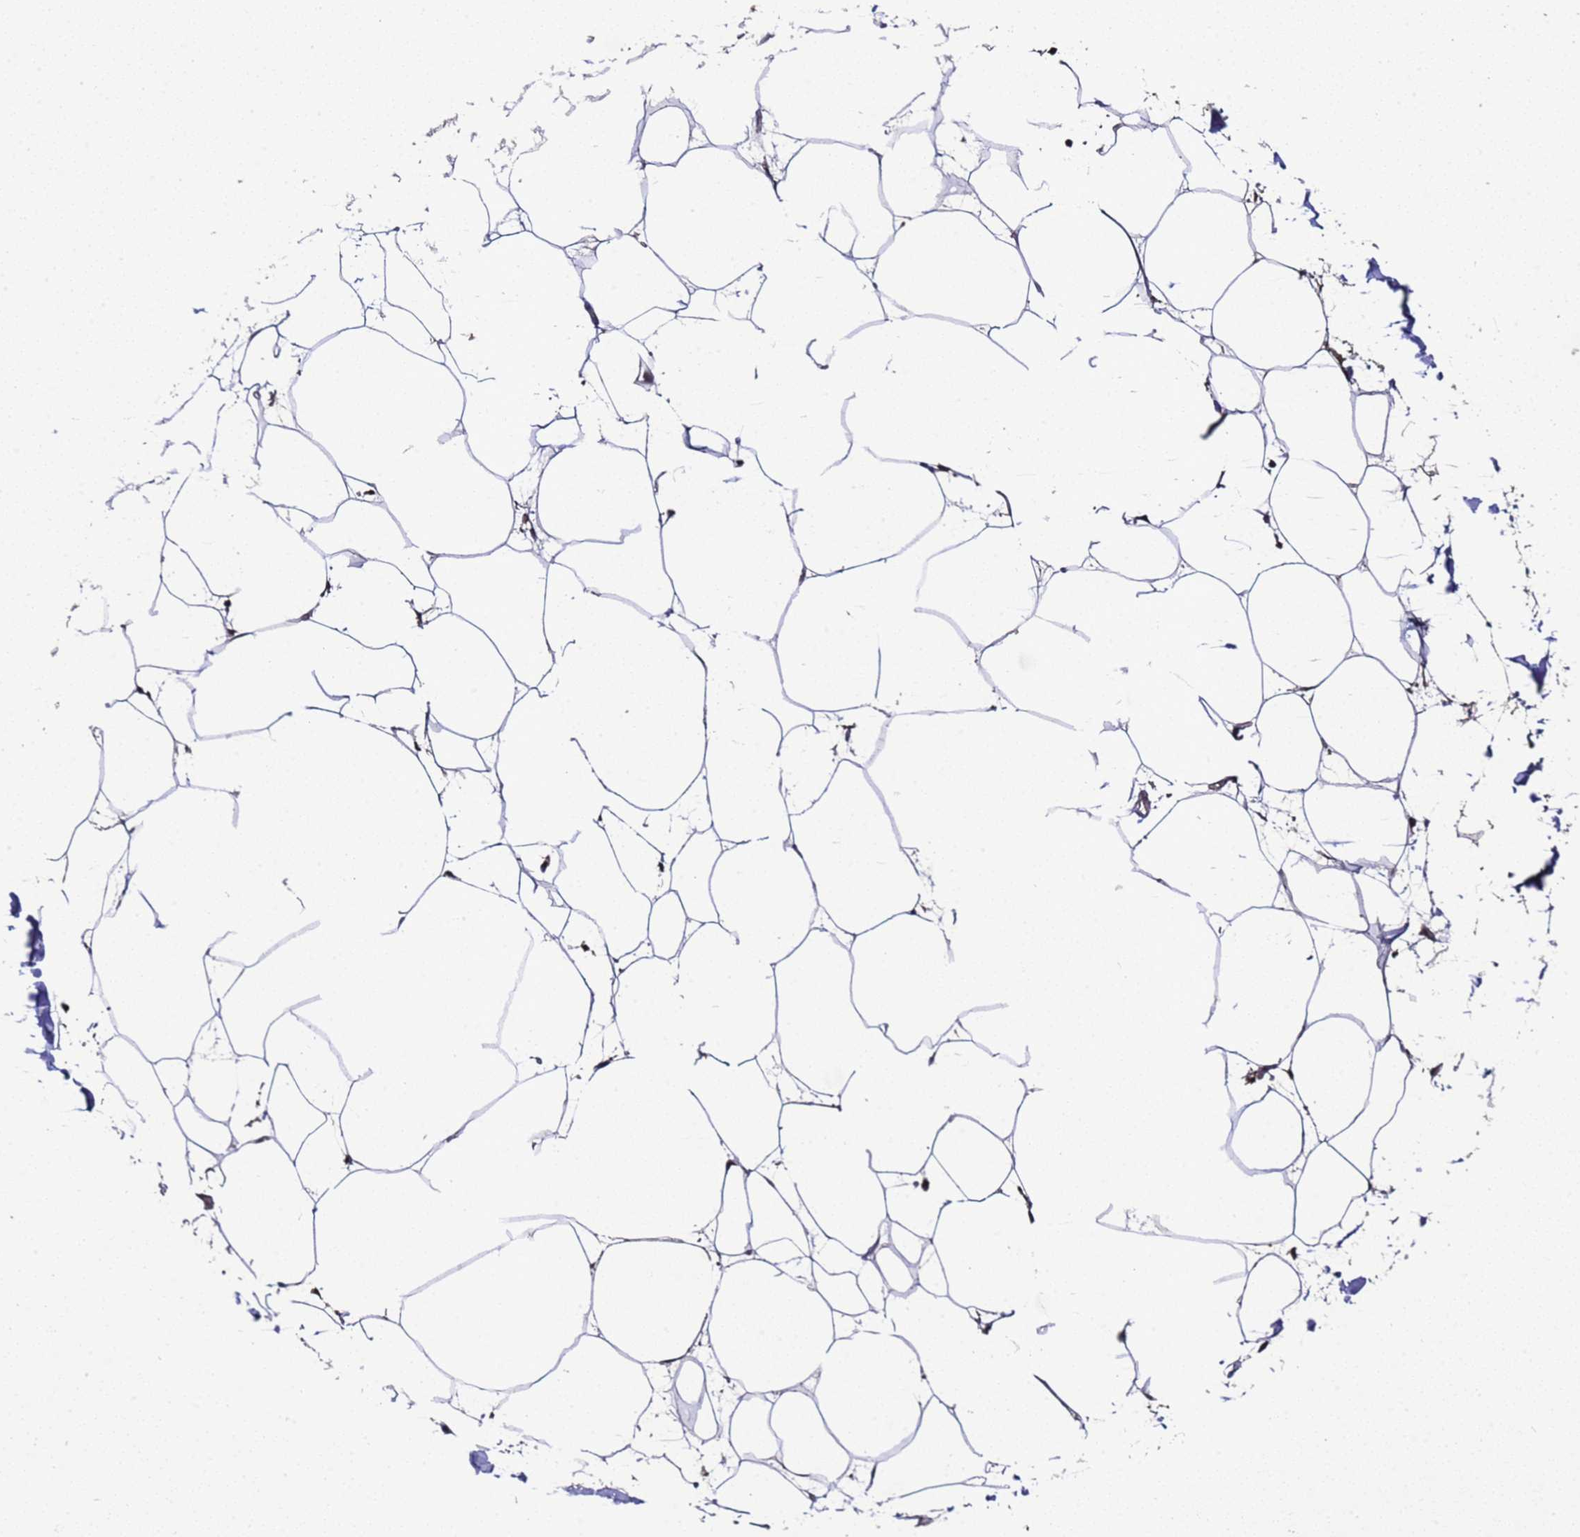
{"staining": {"intensity": "moderate", "quantity": "<25%", "location": "cytoplasmic/membranous"}, "tissue": "adipose tissue", "cell_type": "Adipocytes", "image_type": "normal", "snomed": [{"axis": "morphology", "description": "Normal tissue, NOS"}, {"axis": "topography", "description": "Adipose tissue"}], "caption": "The photomicrograph reveals immunohistochemical staining of normal adipose tissue. There is moderate cytoplasmic/membranous staining is seen in about <25% of adipocytes.", "gene": "HSPBAP1", "patient": {"sex": "female", "age": 37}}